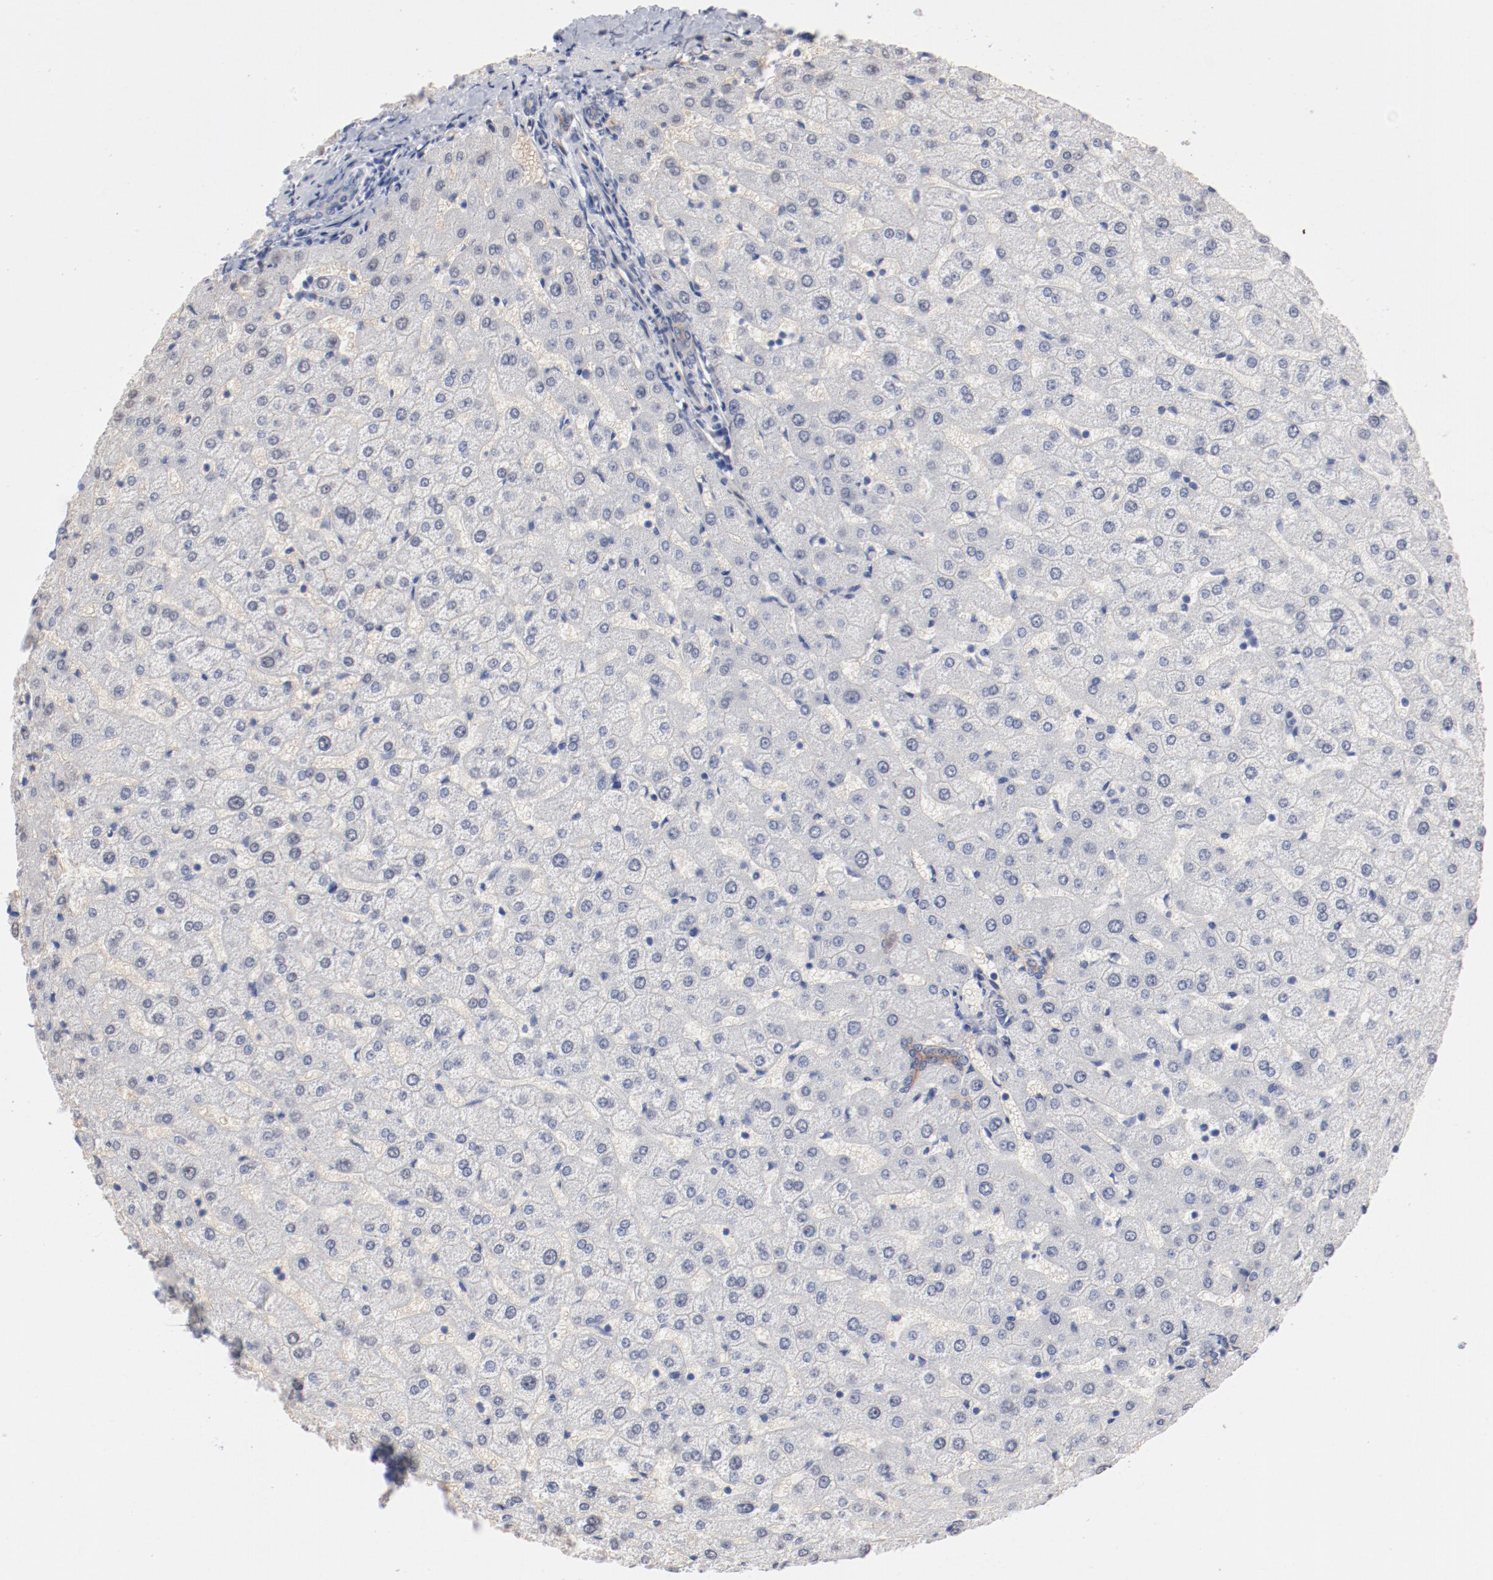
{"staining": {"intensity": "negative", "quantity": "none", "location": "none"}, "tissue": "liver", "cell_type": "Cholangiocytes", "image_type": "normal", "snomed": [{"axis": "morphology", "description": "Normal tissue, NOS"}, {"axis": "morphology", "description": "Fibrosis, NOS"}, {"axis": "topography", "description": "Liver"}], "caption": "DAB (3,3'-diaminobenzidine) immunohistochemical staining of unremarkable liver demonstrates no significant expression in cholangiocytes.", "gene": "SHANK3", "patient": {"sex": "female", "age": 29}}